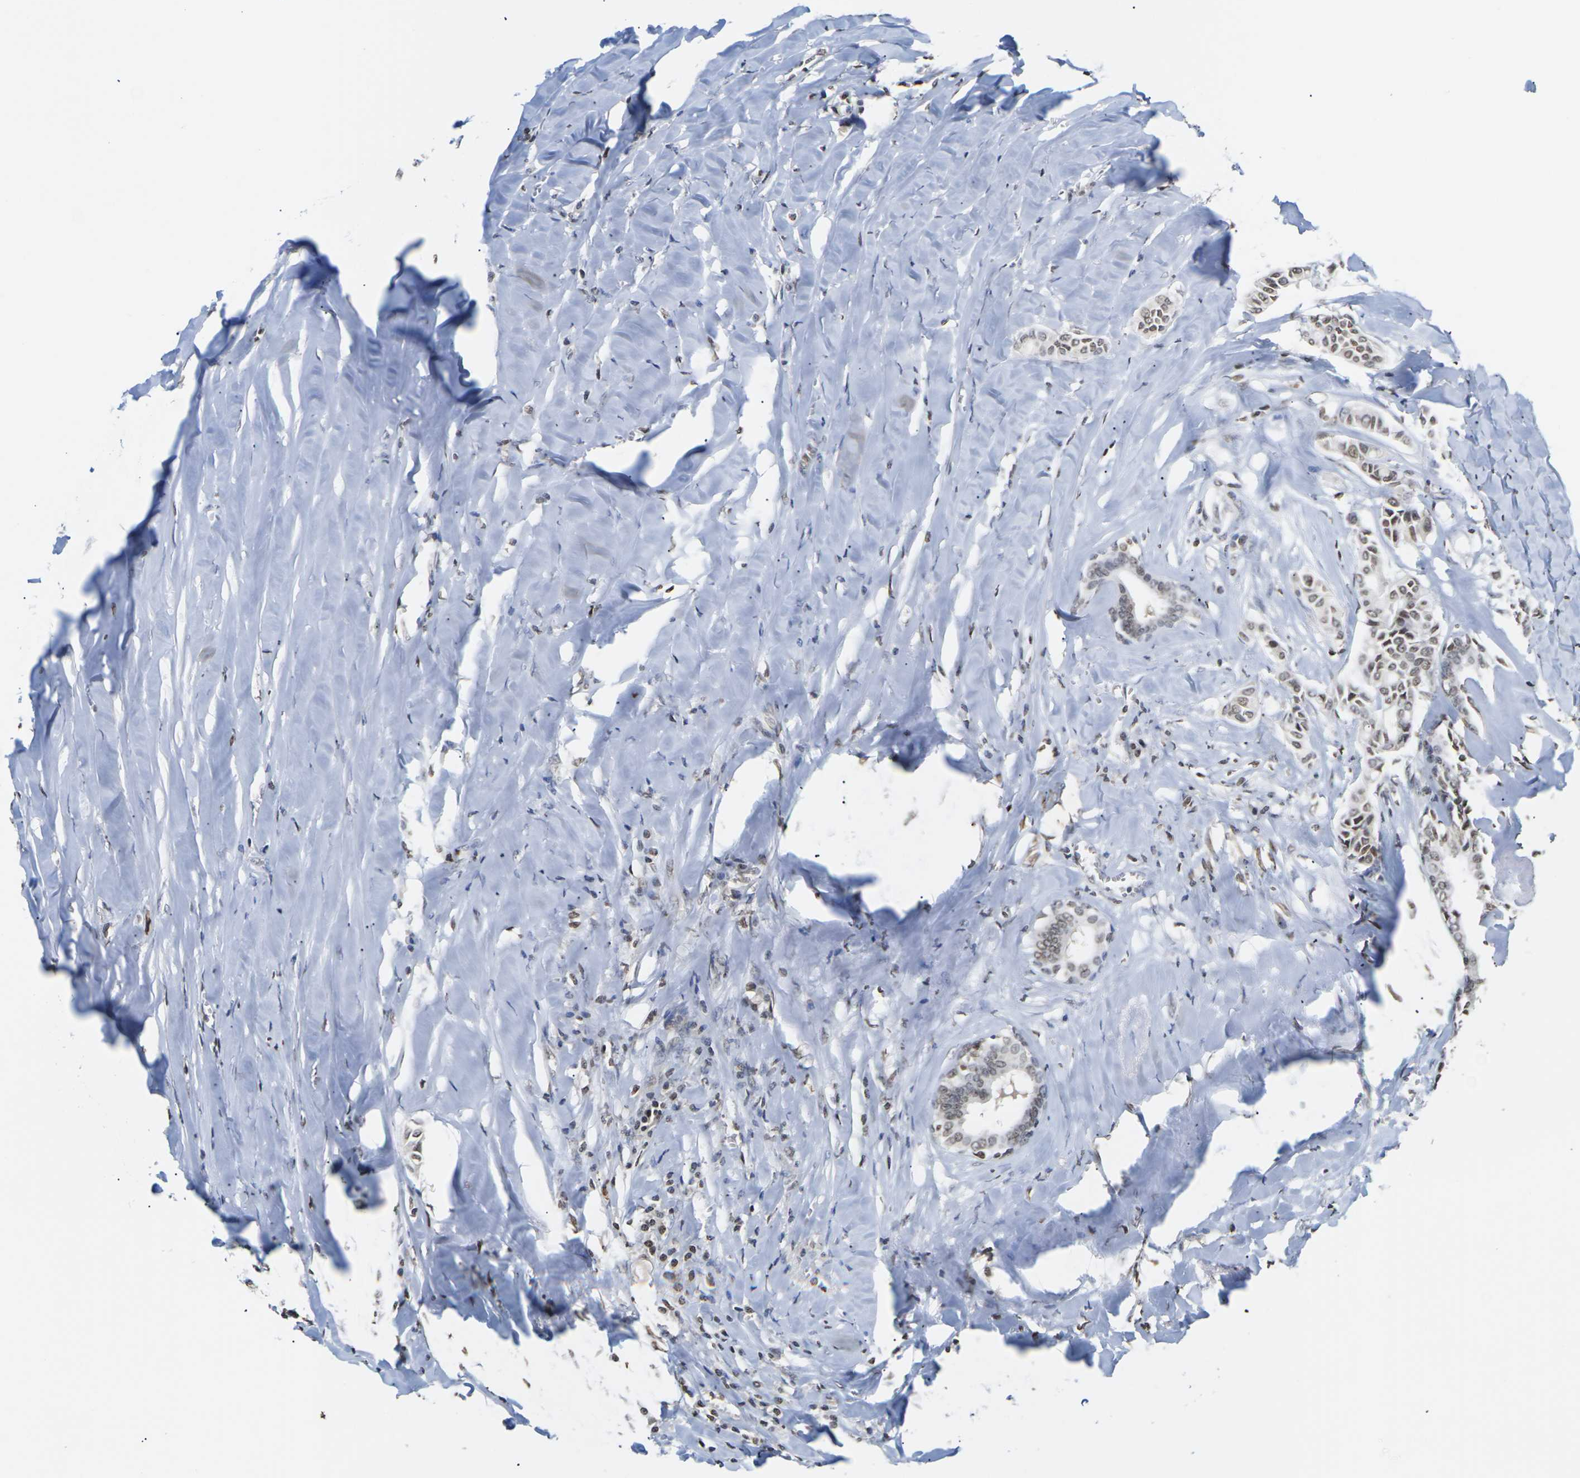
{"staining": {"intensity": "moderate", "quantity": ">75%", "location": "nuclear"}, "tissue": "head and neck cancer", "cell_type": "Tumor cells", "image_type": "cancer", "snomed": [{"axis": "morphology", "description": "Adenocarcinoma, NOS"}, {"axis": "topography", "description": "Salivary gland"}, {"axis": "topography", "description": "Head-Neck"}], "caption": "Head and neck adenocarcinoma was stained to show a protein in brown. There is medium levels of moderate nuclear expression in about >75% of tumor cells.", "gene": "ETV5", "patient": {"sex": "female", "age": 59}}